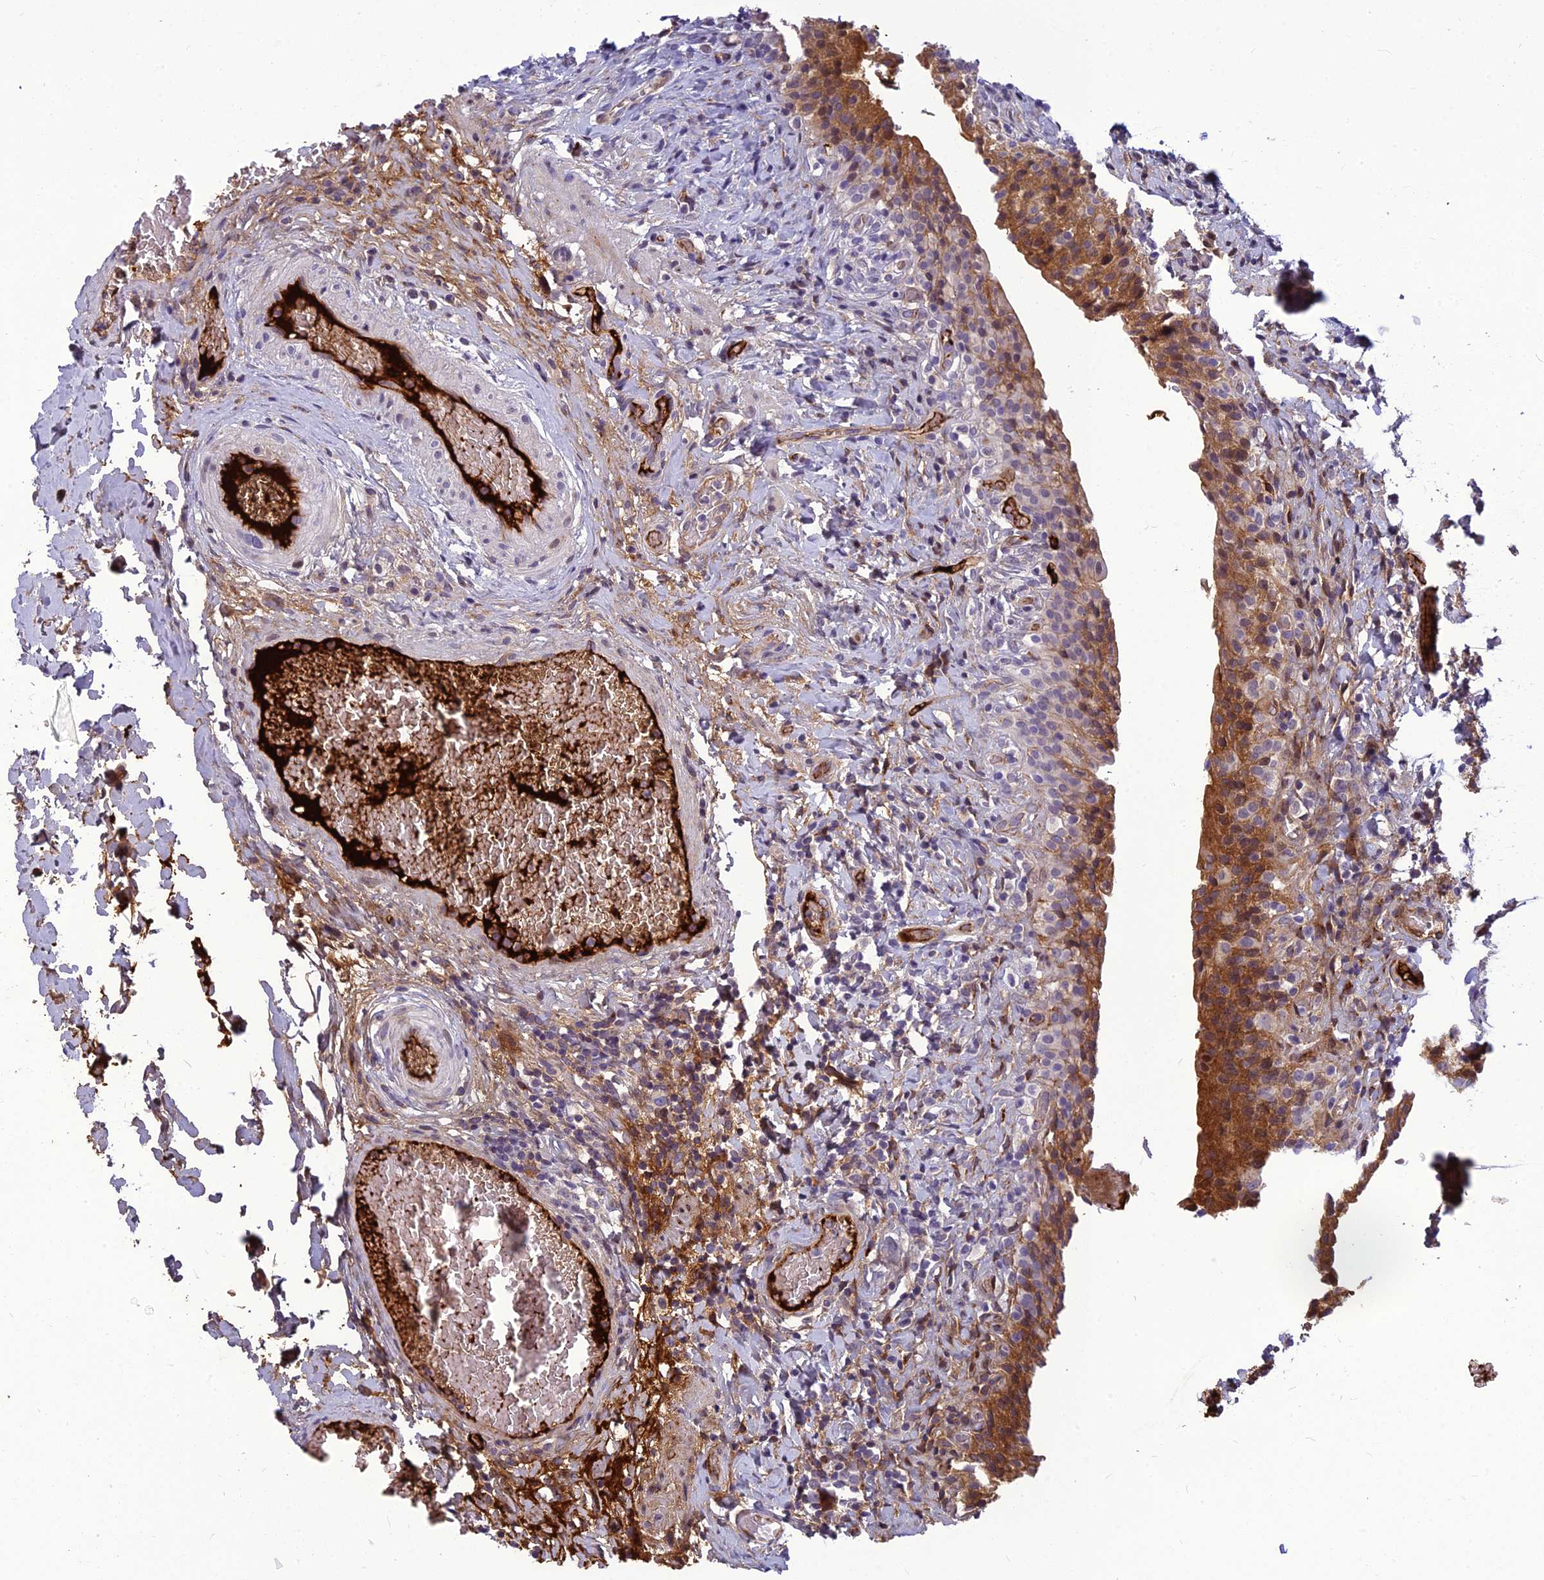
{"staining": {"intensity": "moderate", "quantity": "25%-75%", "location": "cytoplasmic/membranous"}, "tissue": "urinary bladder", "cell_type": "Urothelial cells", "image_type": "normal", "snomed": [{"axis": "morphology", "description": "Normal tissue, NOS"}, {"axis": "morphology", "description": "Inflammation, NOS"}, {"axis": "topography", "description": "Urinary bladder"}], "caption": "Immunohistochemical staining of unremarkable human urinary bladder reveals 25%-75% levels of moderate cytoplasmic/membranous protein staining in about 25%-75% of urothelial cells. Nuclei are stained in blue.", "gene": "CLEC11A", "patient": {"sex": "male", "age": 64}}